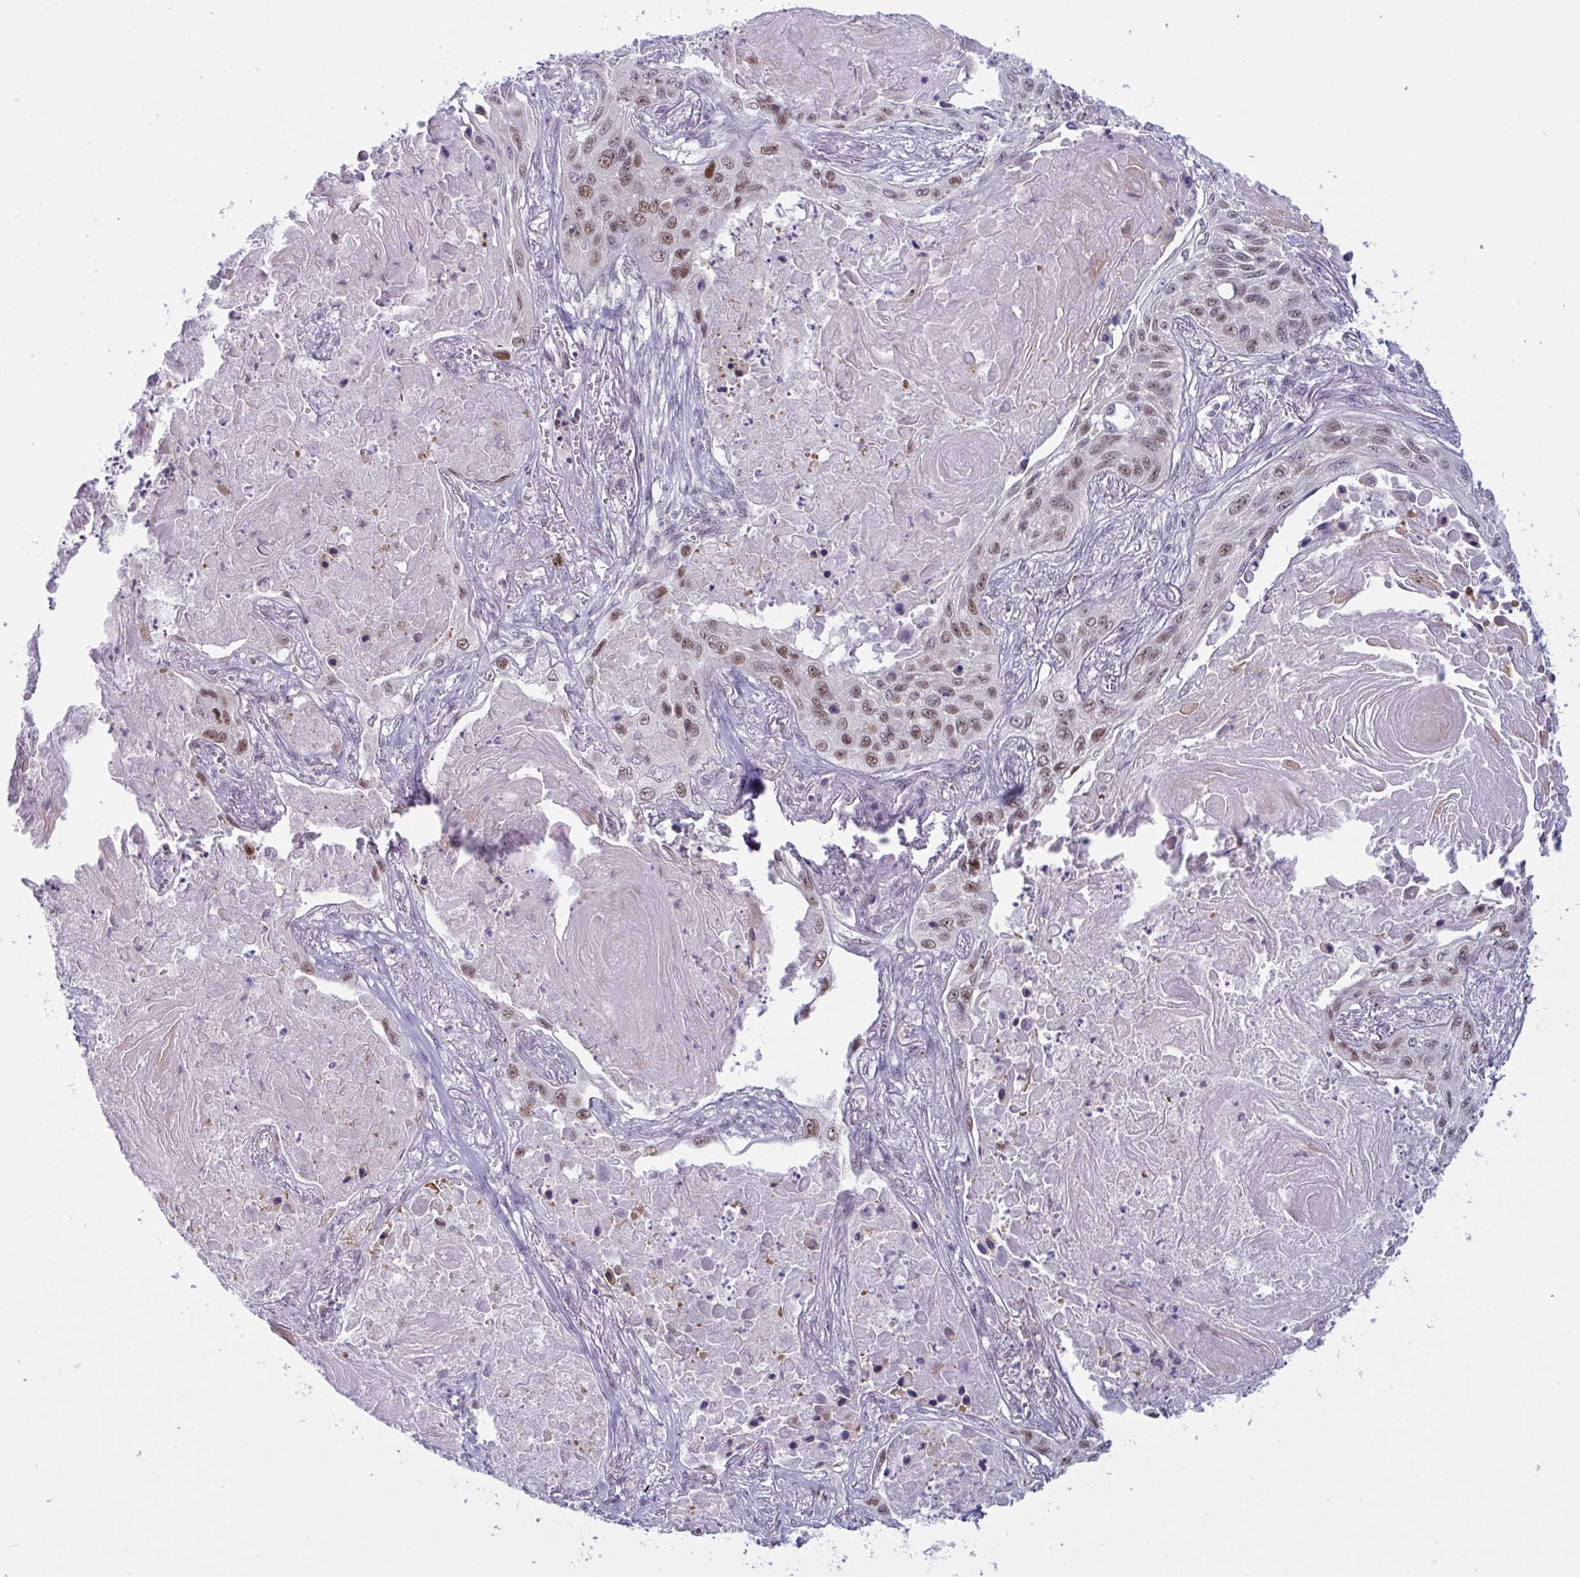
{"staining": {"intensity": "moderate", "quantity": "25%-75%", "location": "nuclear"}, "tissue": "lung cancer", "cell_type": "Tumor cells", "image_type": "cancer", "snomed": [{"axis": "morphology", "description": "Squamous cell carcinoma, NOS"}, {"axis": "topography", "description": "Lung"}], "caption": "Lung cancer (squamous cell carcinoma) tissue exhibits moderate nuclear positivity in about 25%-75% of tumor cells, visualized by immunohistochemistry.", "gene": "TSN", "patient": {"sex": "male", "age": 75}}